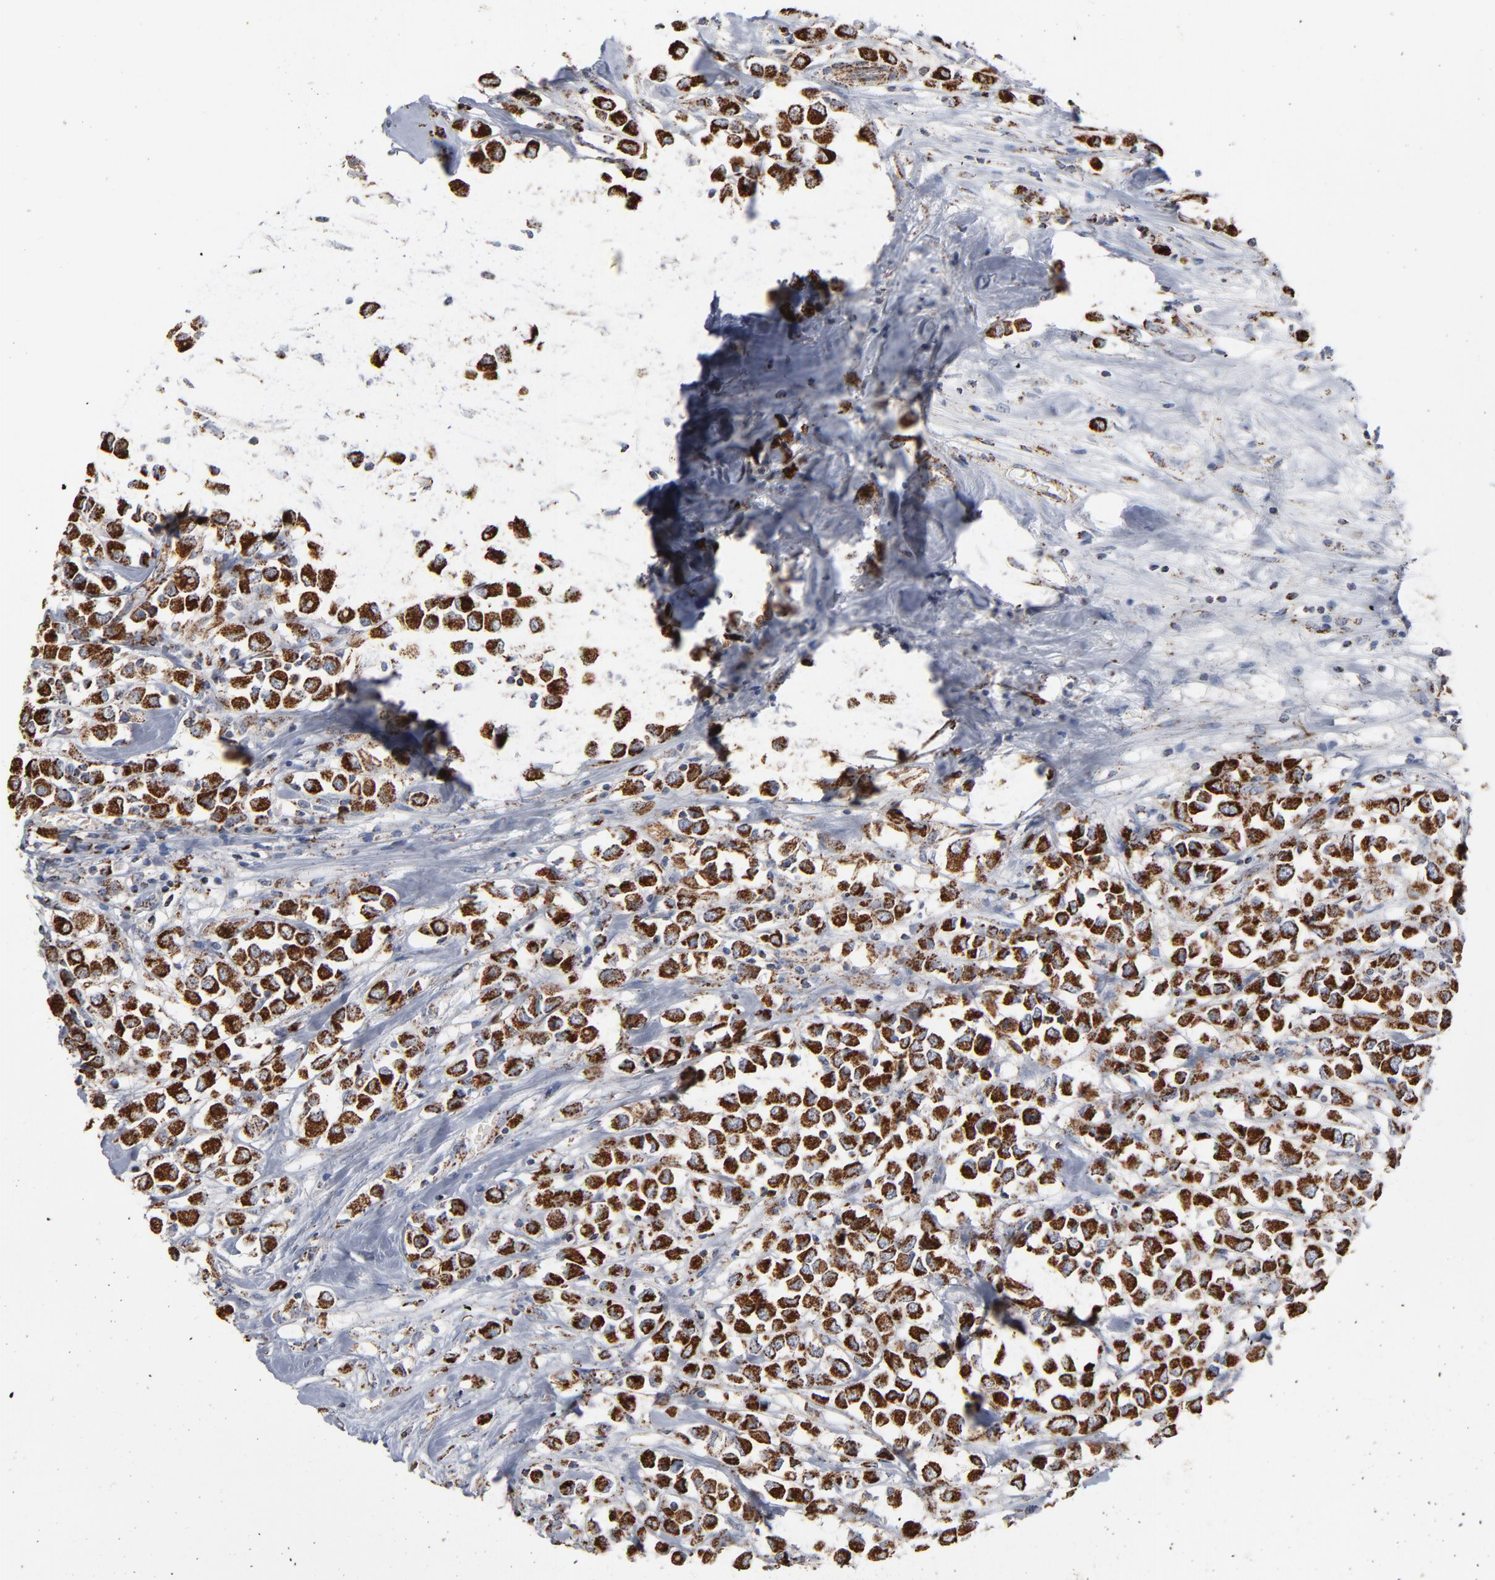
{"staining": {"intensity": "strong", "quantity": ">75%", "location": "cytoplasmic/membranous"}, "tissue": "breast cancer", "cell_type": "Tumor cells", "image_type": "cancer", "snomed": [{"axis": "morphology", "description": "Duct carcinoma"}, {"axis": "topography", "description": "Breast"}], "caption": "Immunohistochemical staining of infiltrating ductal carcinoma (breast) demonstrates high levels of strong cytoplasmic/membranous expression in approximately >75% of tumor cells.", "gene": "UQCRC1", "patient": {"sex": "female", "age": 61}}